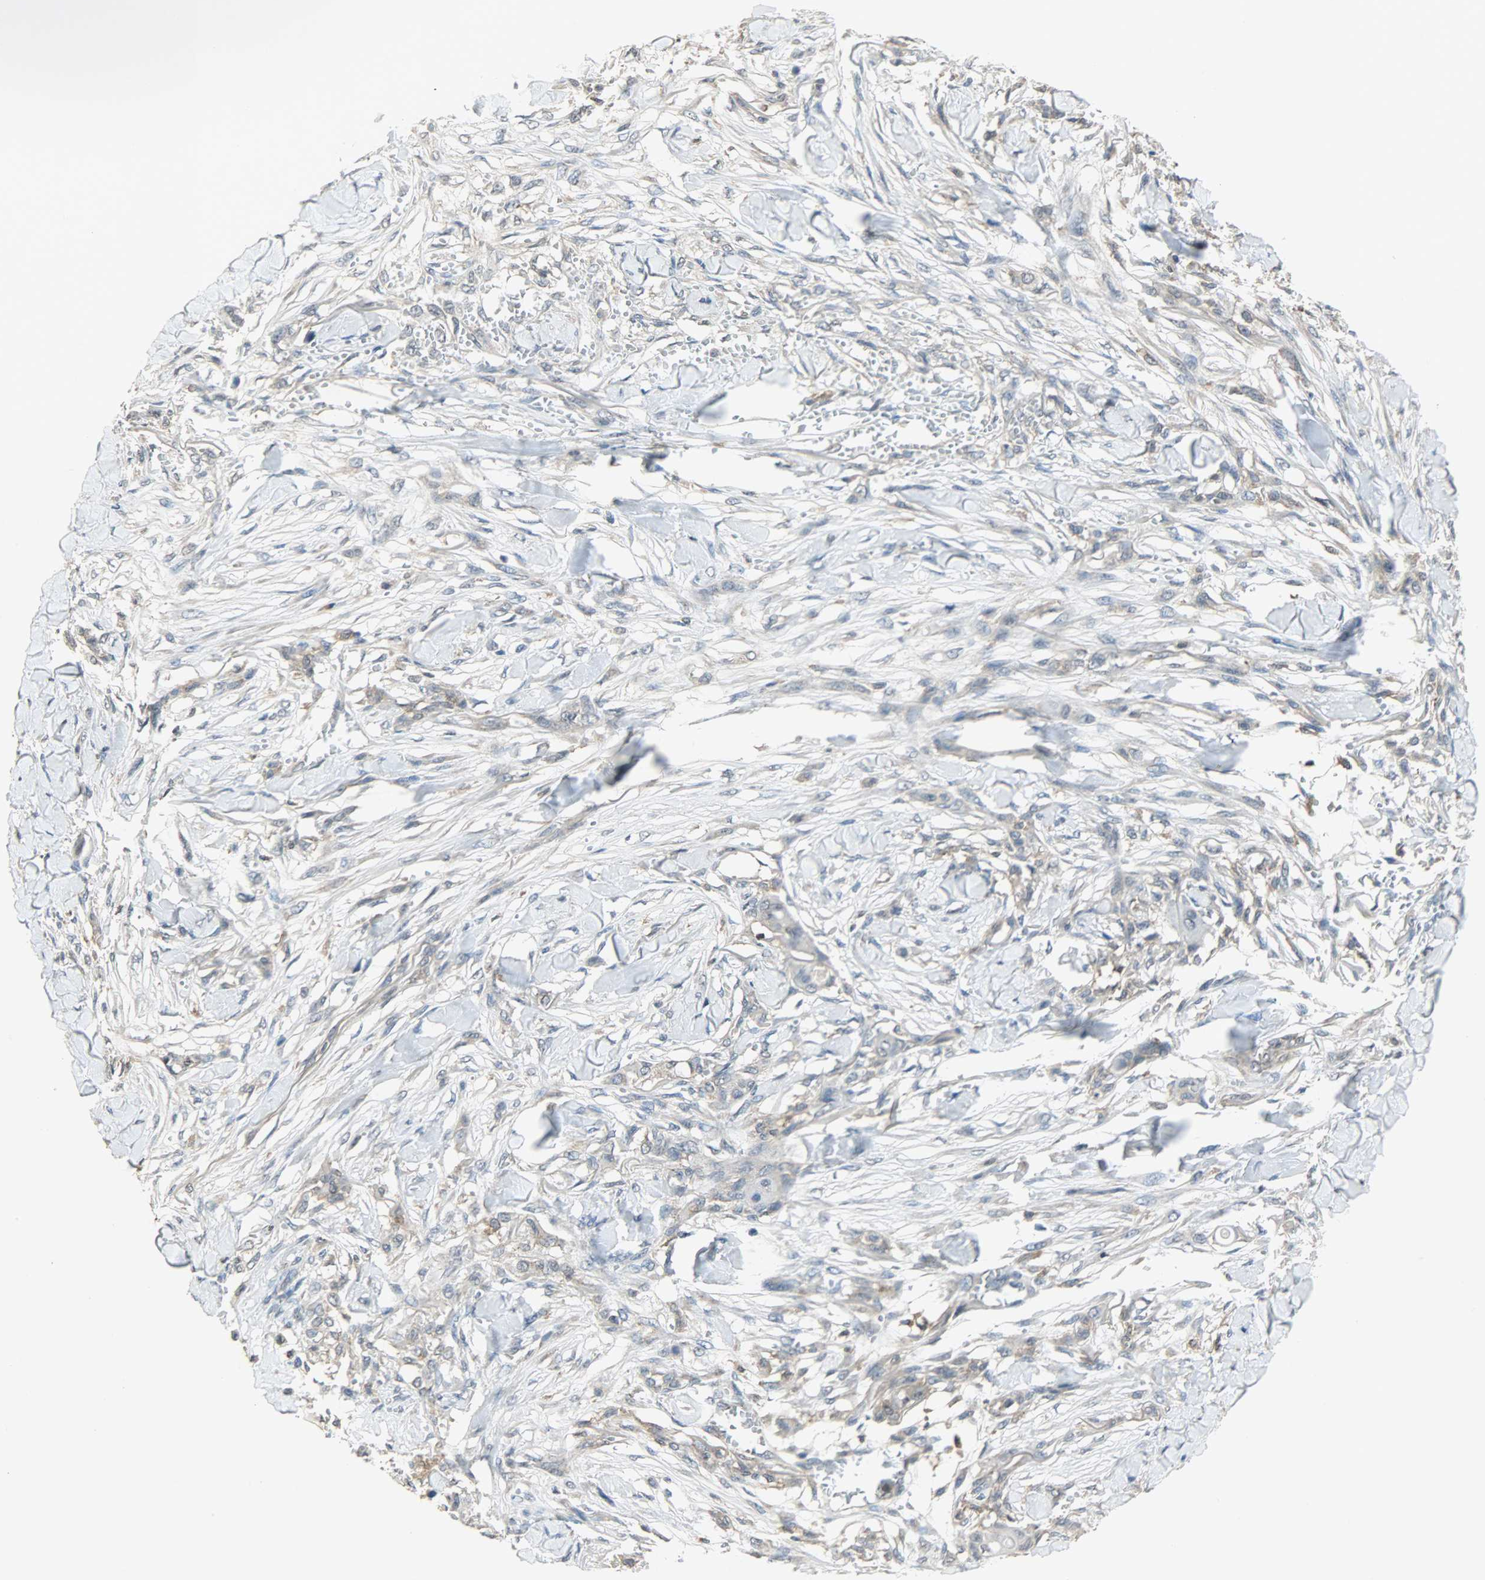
{"staining": {"intensity": "moderate", "quantity": "25%-75%", "location": "cytoplasmic/membranous"}, "tissue": "skin cancer", "cell_type": "Tumor cells", "image_type": "cancer", "snomed": [{"axis": "morphology", "description": "Normal tissue, NOS"}, {"axis": "morphology", "description": "Squamous cell carcinoma, NOS"}, {"axis": "topography", "description": "Skin"}], "caption": "About 25%-75% of tumor cells in skin squamous cell carcinoma display moderate cytoplasmic/membranous protein staining as visualized by brown immunohistochemical staining.", "gene": "TRIM21", "patient": {"sex": "female", "age": 59}}